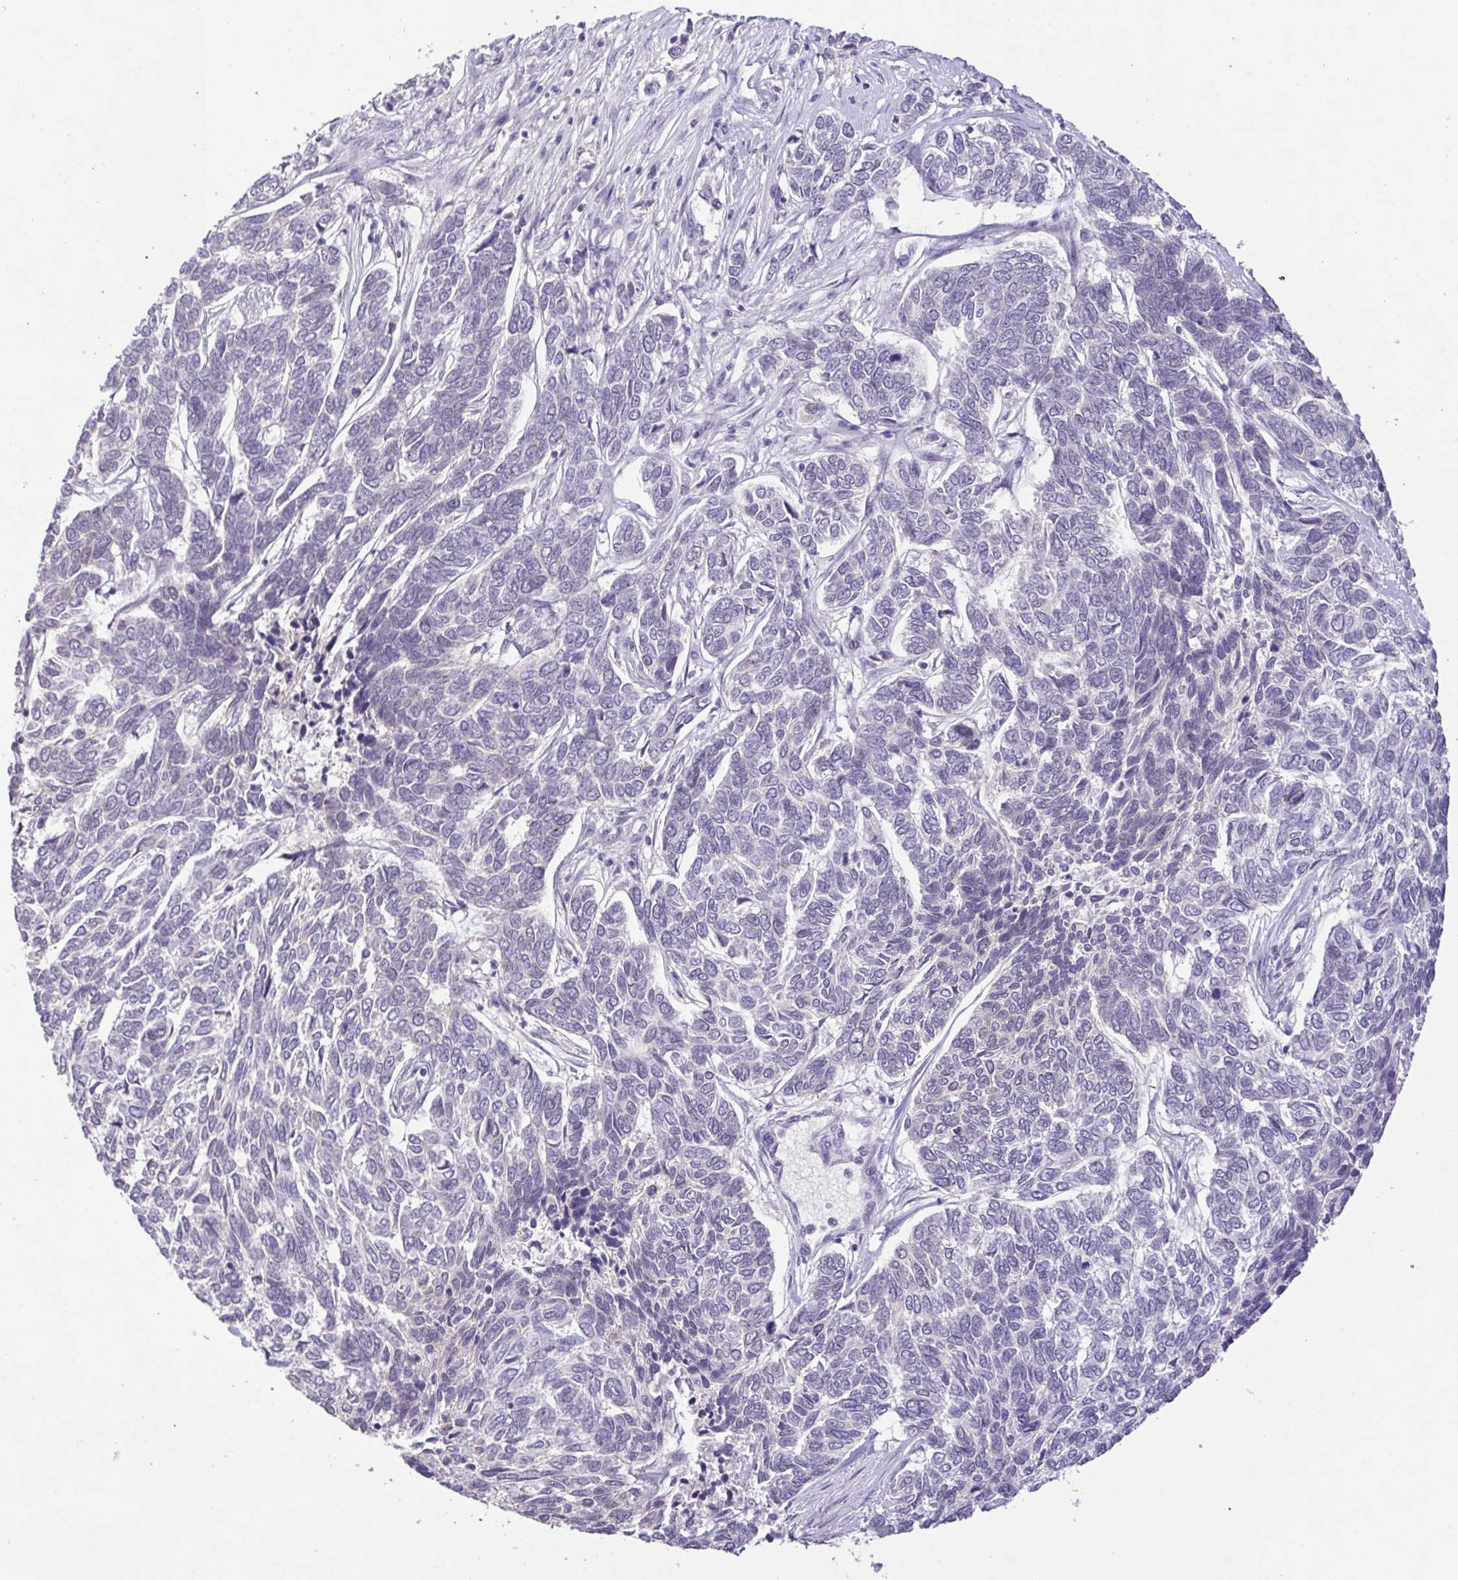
{"staining": {"intensity": "negative", "quantity": "none", "location": "none"}, "tissue": "skin cancer", "cell_type": "Tumor cells", "image_type": "cancer", "snomed": [{"axis": "morphology", "description": "Basal cell carcinoma"}, {"axis": "topography", "description": "Skin"}], "caption": "Image shows no protein positivity in tumor cells of basal cell carcinoma (skin) tissue.", "gene": "IL1RN", "patient": {"sex": "female", "age": 65}}